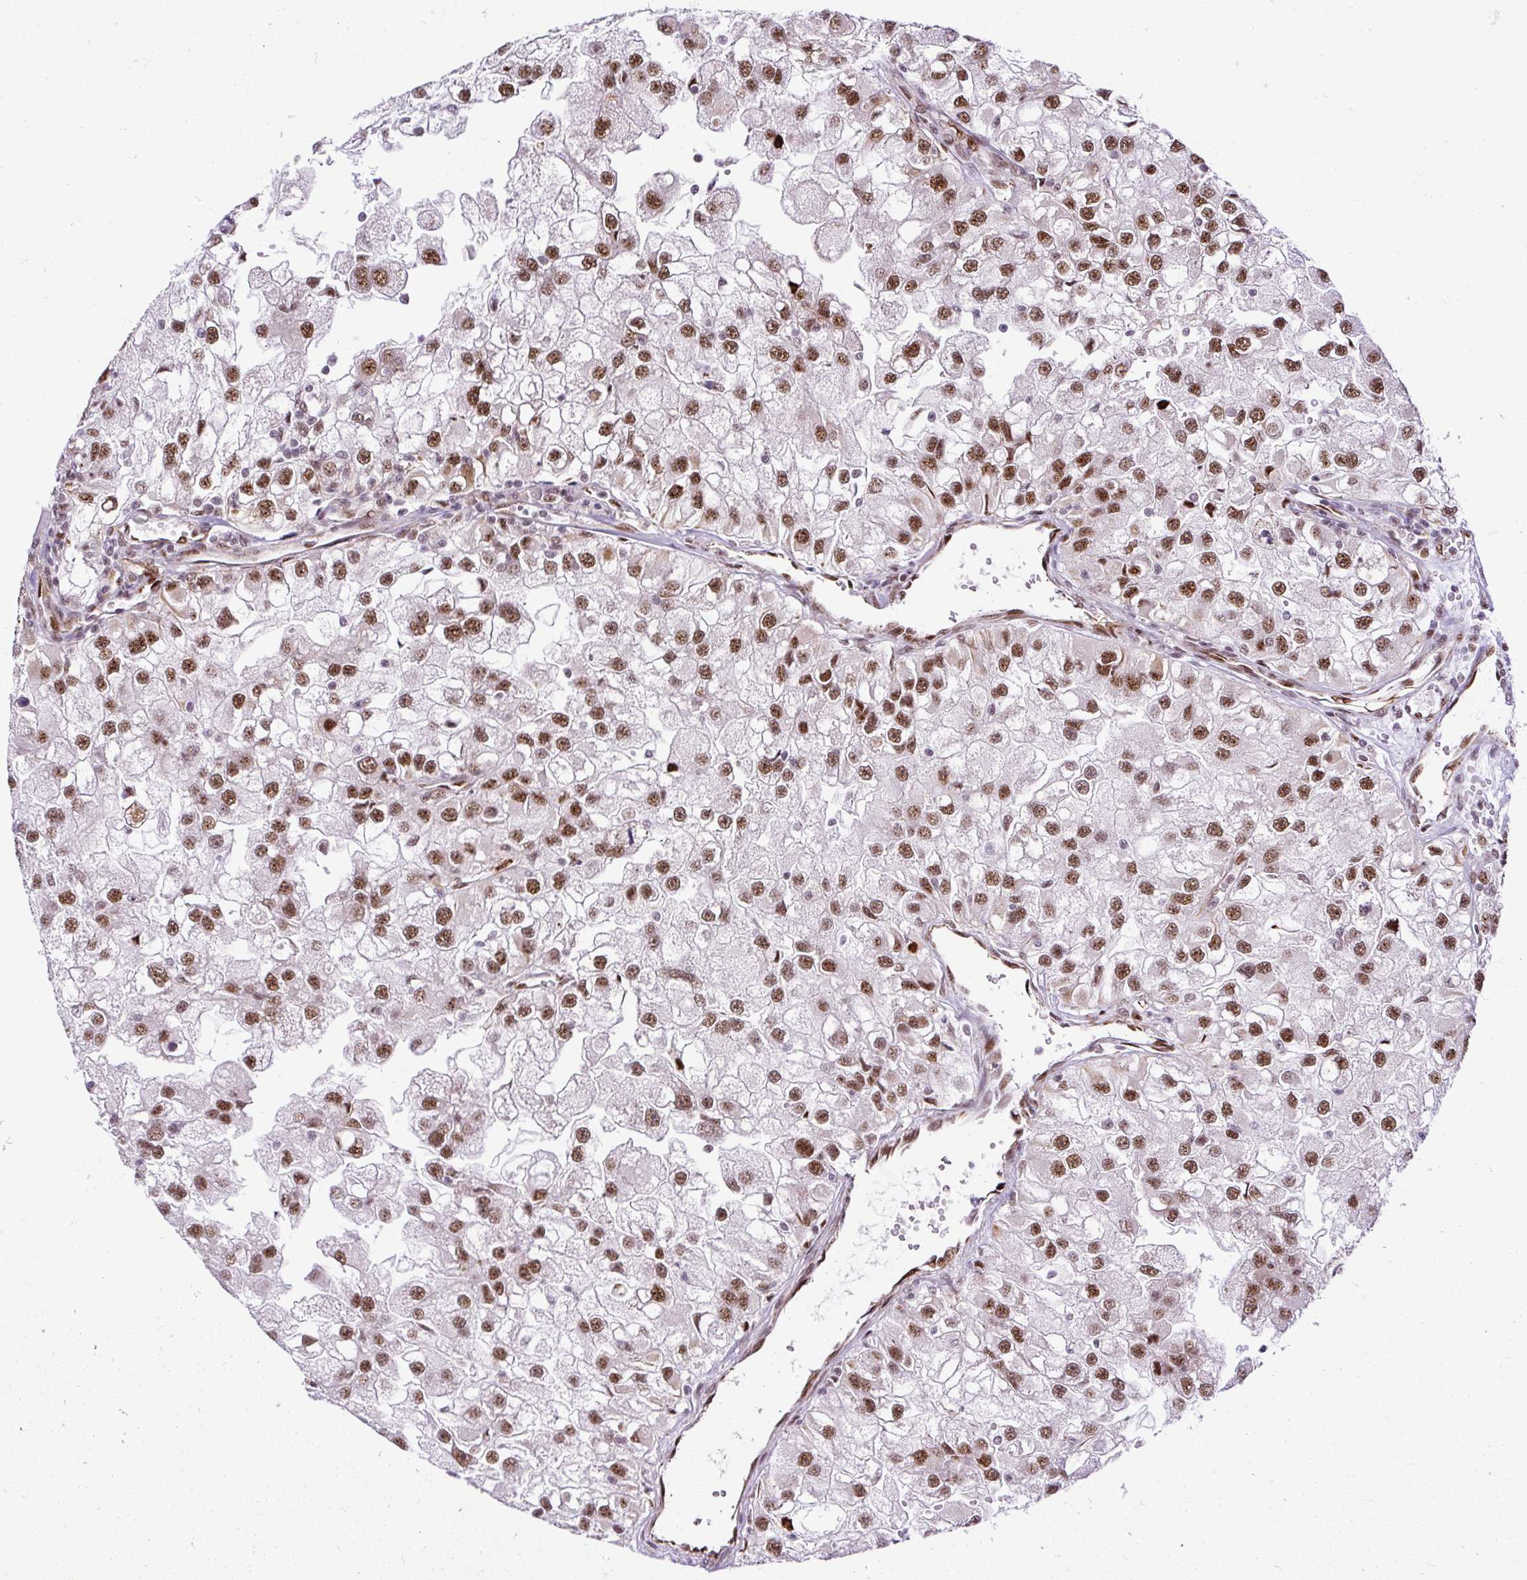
{"staining": {"intensity": "moderate", "quantity": ">75%", "location": "nuclear"}, "tissue": "renal cancer", "cell_type": "Tumor cells", "image_type": "cancer", "snomed": [{"axis": "morphology", "description": "Adenocarcinoma, NOS"}, {"axis": "topography", "description": "Kidney"}], "caption": "Immunohistochemistry (IHC) of renal adenocarcinoma shows medium levels of moderate nuclear staining in approximately >75% of tumor cells.", "gene": "LUC7L2", "patient": {"sex": "male", "age": 63}}